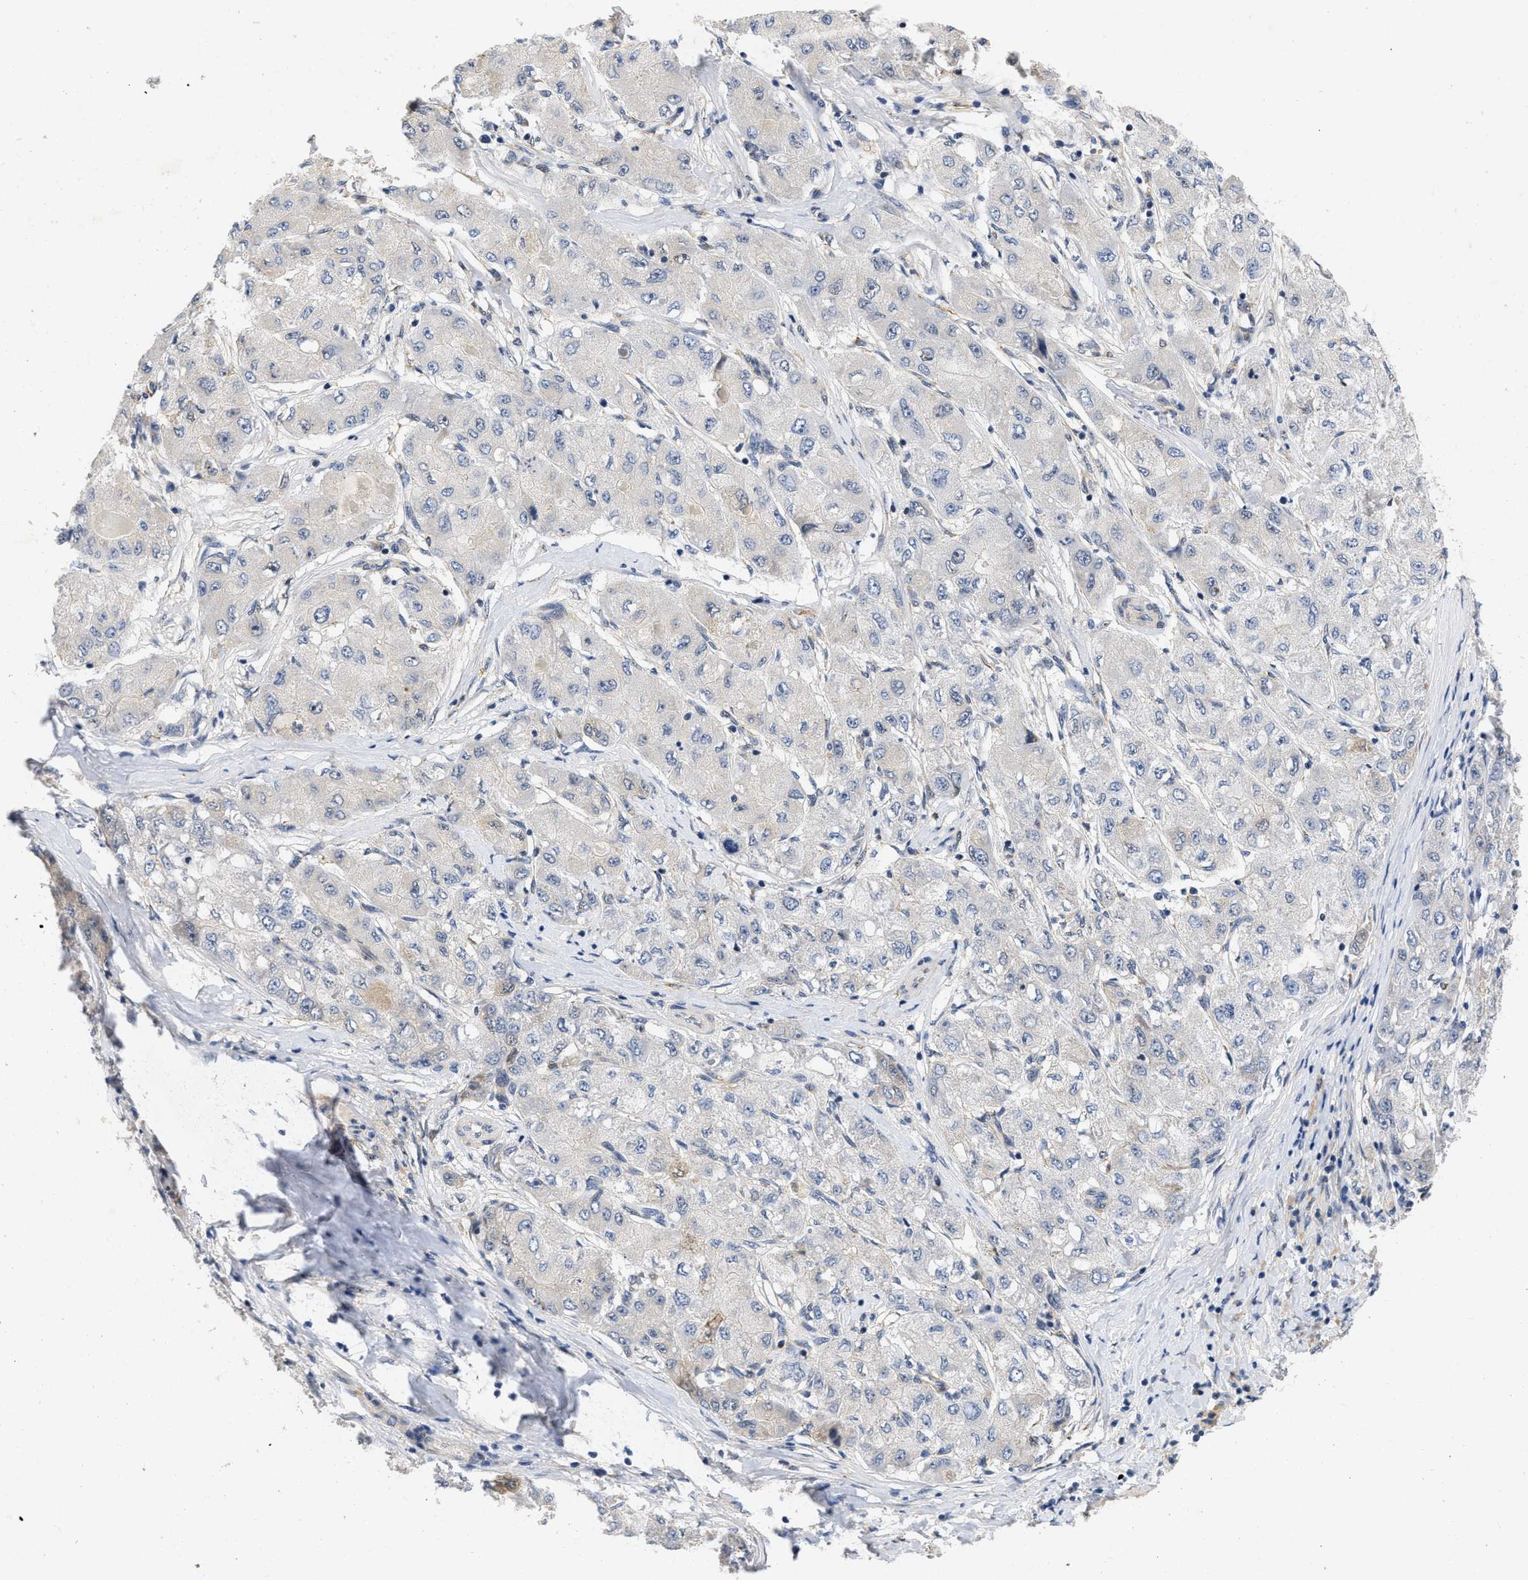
{"staining": {"intensity": "negative", "quantity": "none", "location": "none"}, "tissue": "liver cancer", "cell_type": "Tumor cells", "image_type": "cancer", "snomed": [{"axis": "morphology", "description": "Carcinoma, Hepatocellular, NOS"}, {"axis": "topography", "description": "Liver"}], "caption": "The photomicrograph demonstrates no significant expression in tumor cells of liver hepatocellular carcinoma.", "gene": "VIP", "patient": {"sex": "male", "age": 80}}